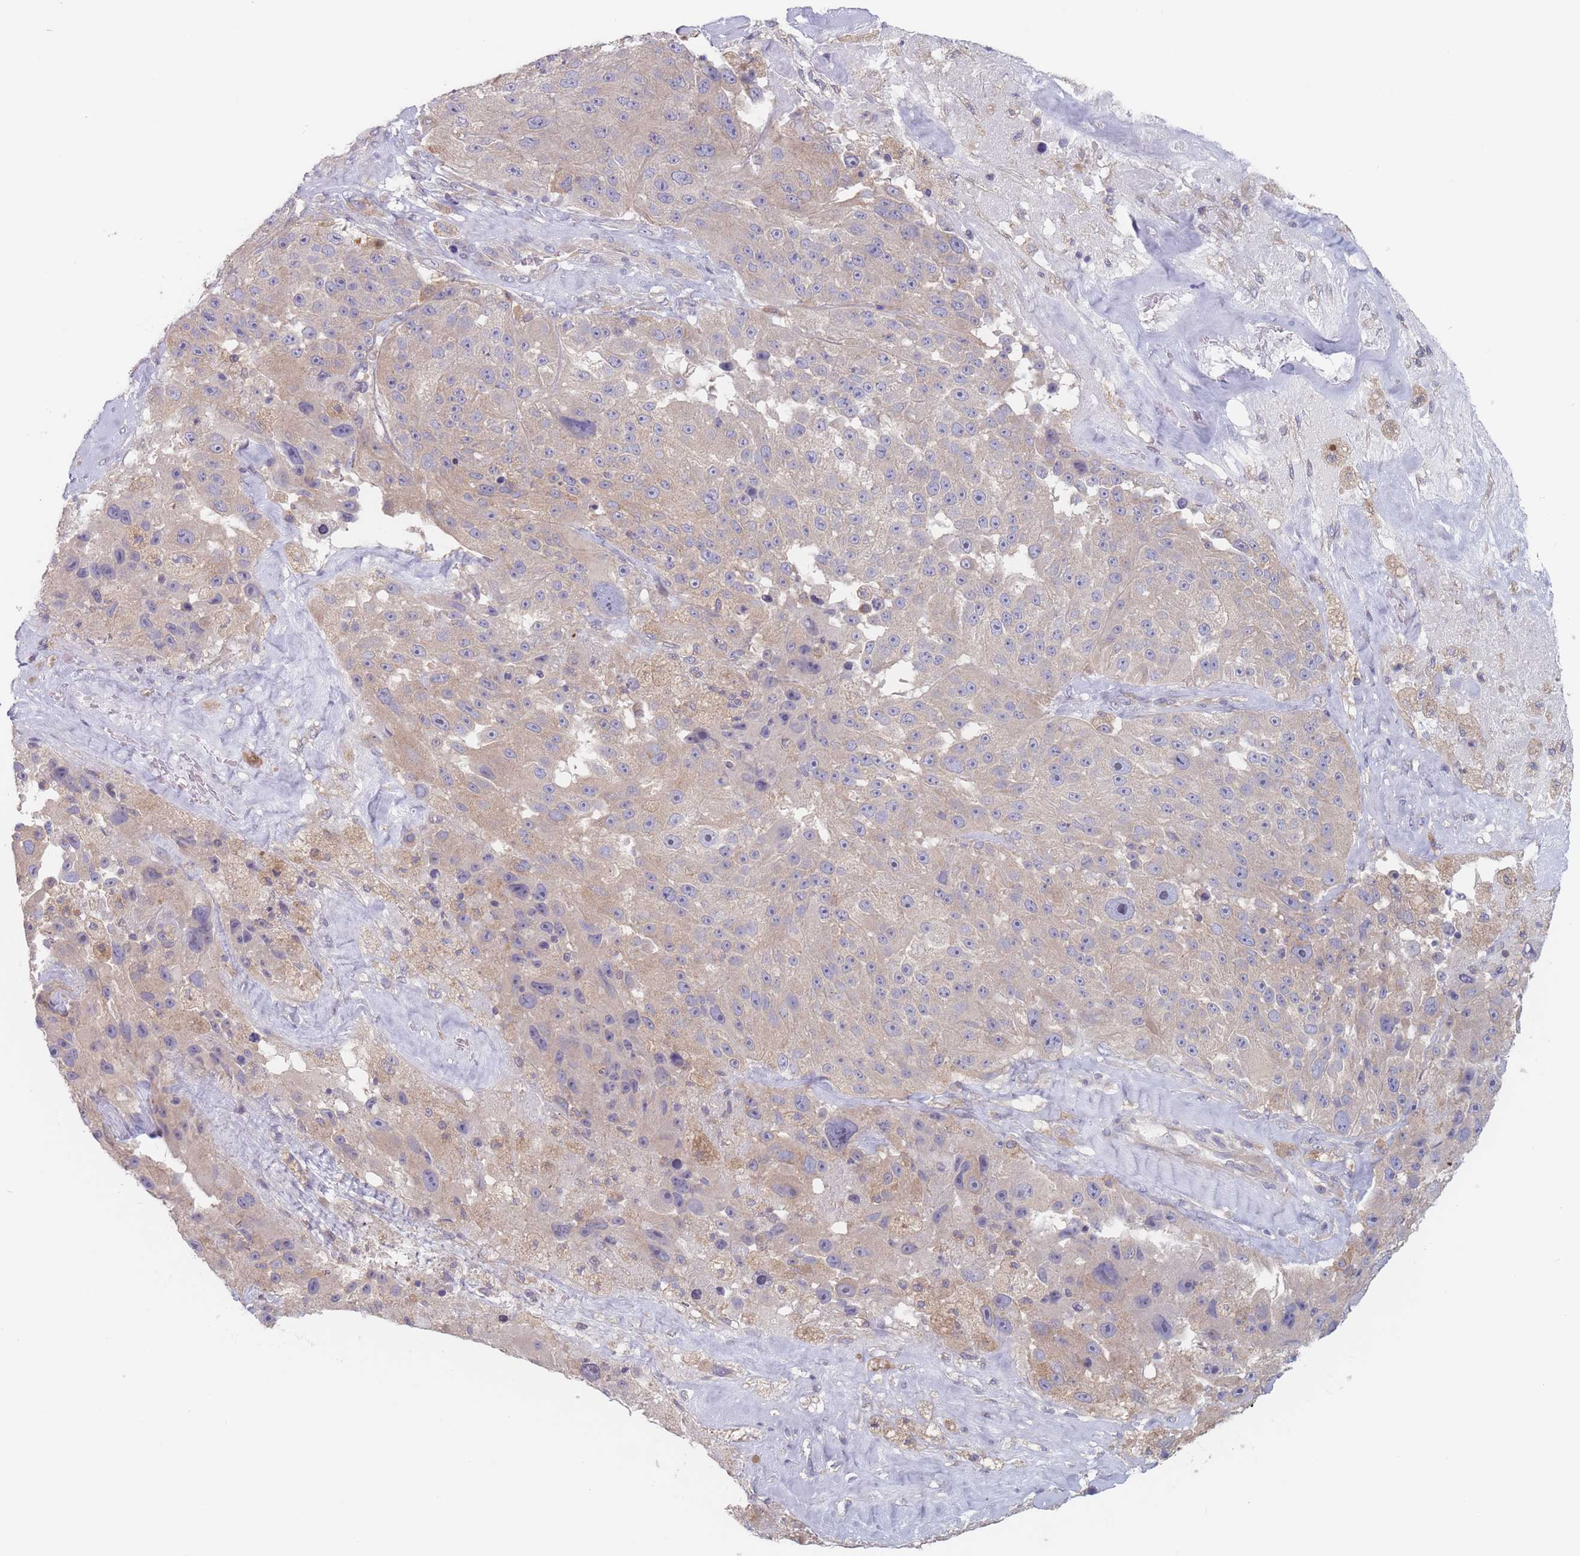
{"staining": {"intensity": "weak", "quantity": "25%-75%", "location": "cytoplasmic/membranous"}, "tissue": "melanoma", "cell_type": "Tumor cells", "image_type": "cancer", "snomed": [{"axis": "morphology", "description": "Malignant melanoma, Metastatic site"}, {"axis": "topography", "description": "Lymph node"}], "caption": "The photomicrograph displays a brown stain indicating the presence of a protein in the cytoplasmic/membranous of tumor cells in melanoma.", "gene": "EFCC1", "patient": {"sex": "male", "age": 62}}